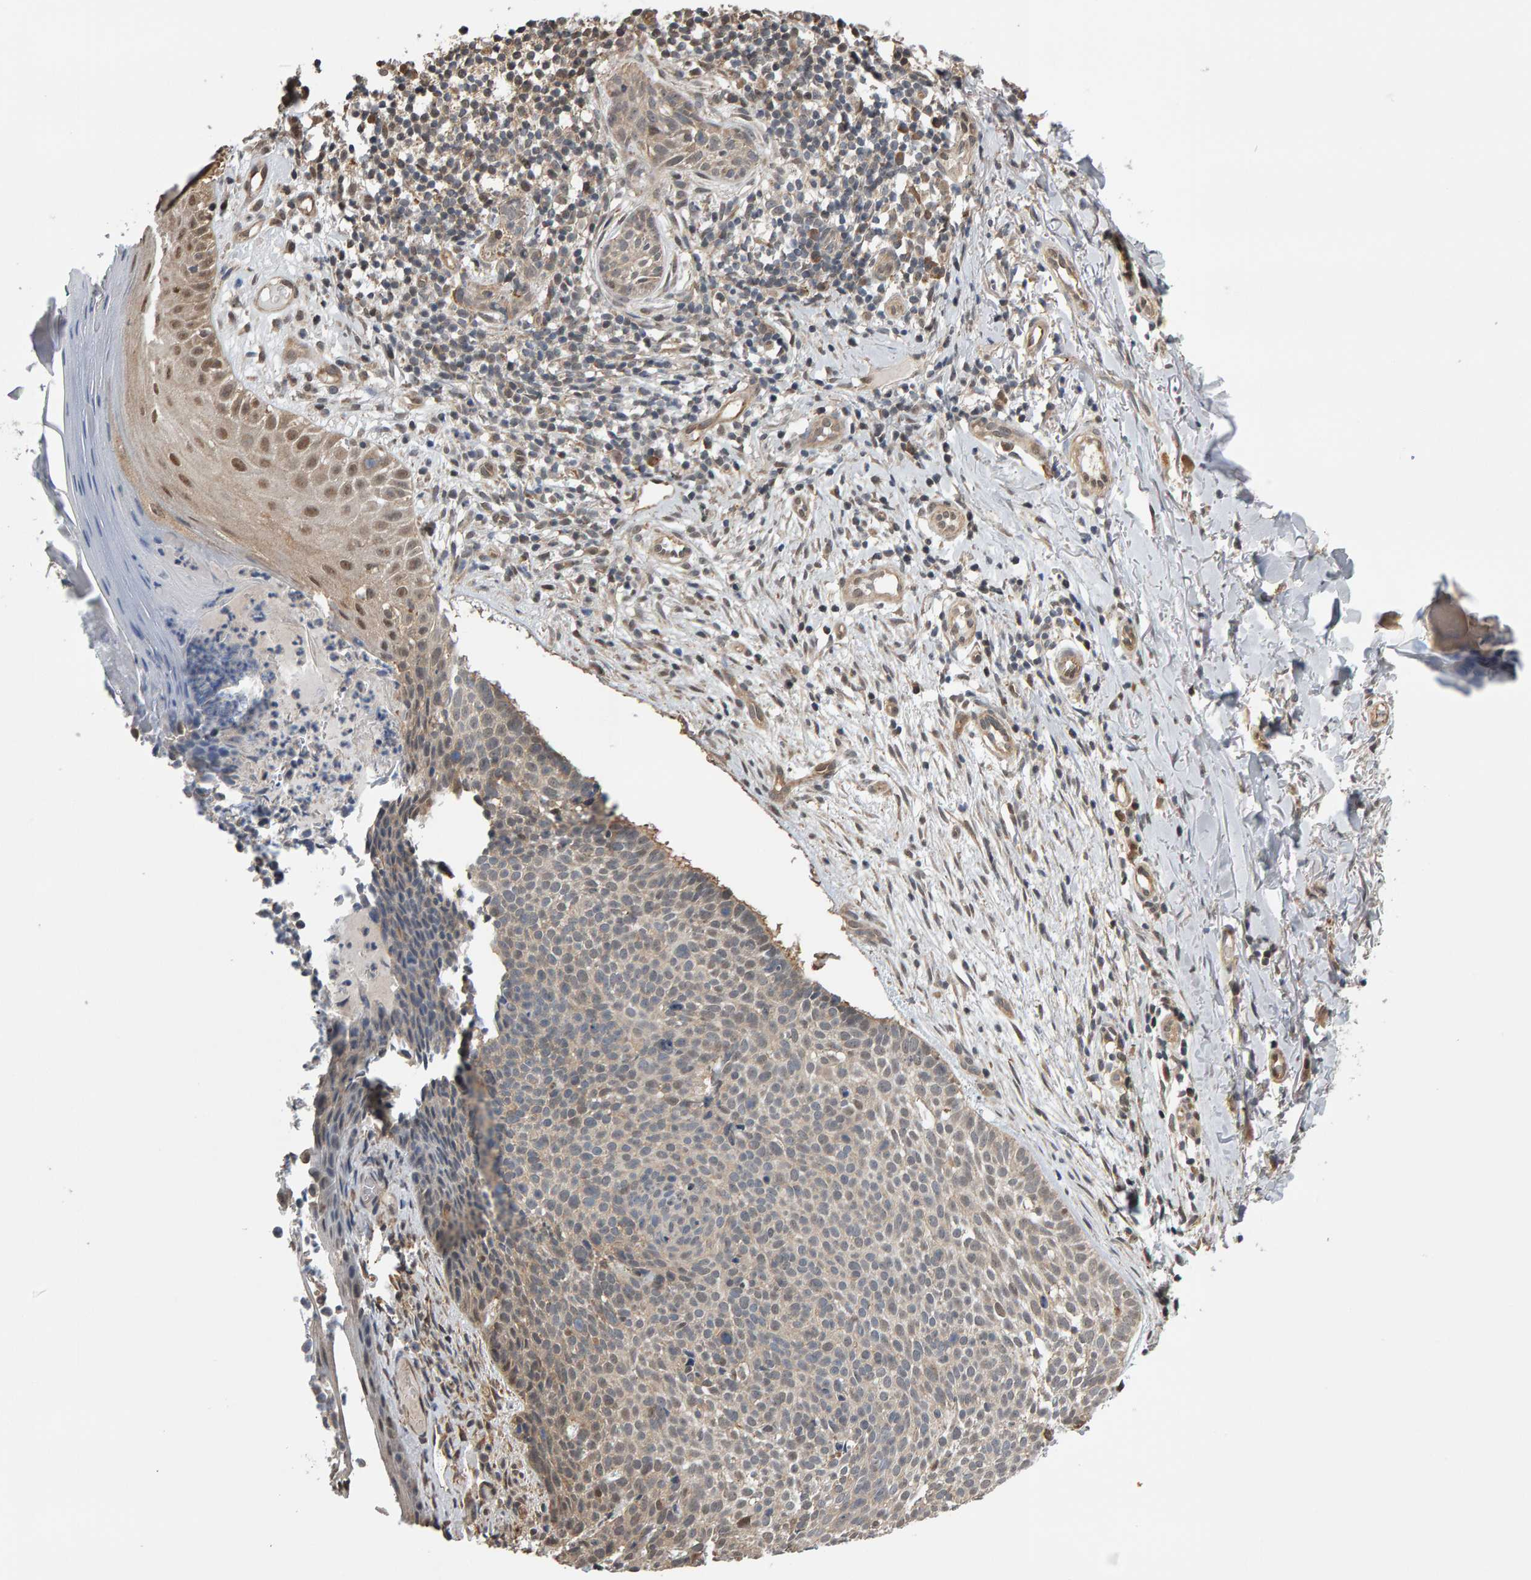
{"staining": {"intensity": "weak", "quantity": "<25%", "location": "cytoplasmic/membranous"}, "tissue": "skin cancer", "cell_type": "Tumor cells", "image_type": "cancer", "snomed": [{"axis": "morphology", "description": "Normal tissue, NOS"}, {"axis": "morphology", "description": "Basal cell carcinoma"}, {"axis": "topography", "description": "Skin"}], "caption": "This is an immunohistochemistry photomicrograph of human skin basal cell carcinoma. There is no positivity in tumor cells.", "gene": "COASY", "patient": {"sex": "male", "age": 67}}